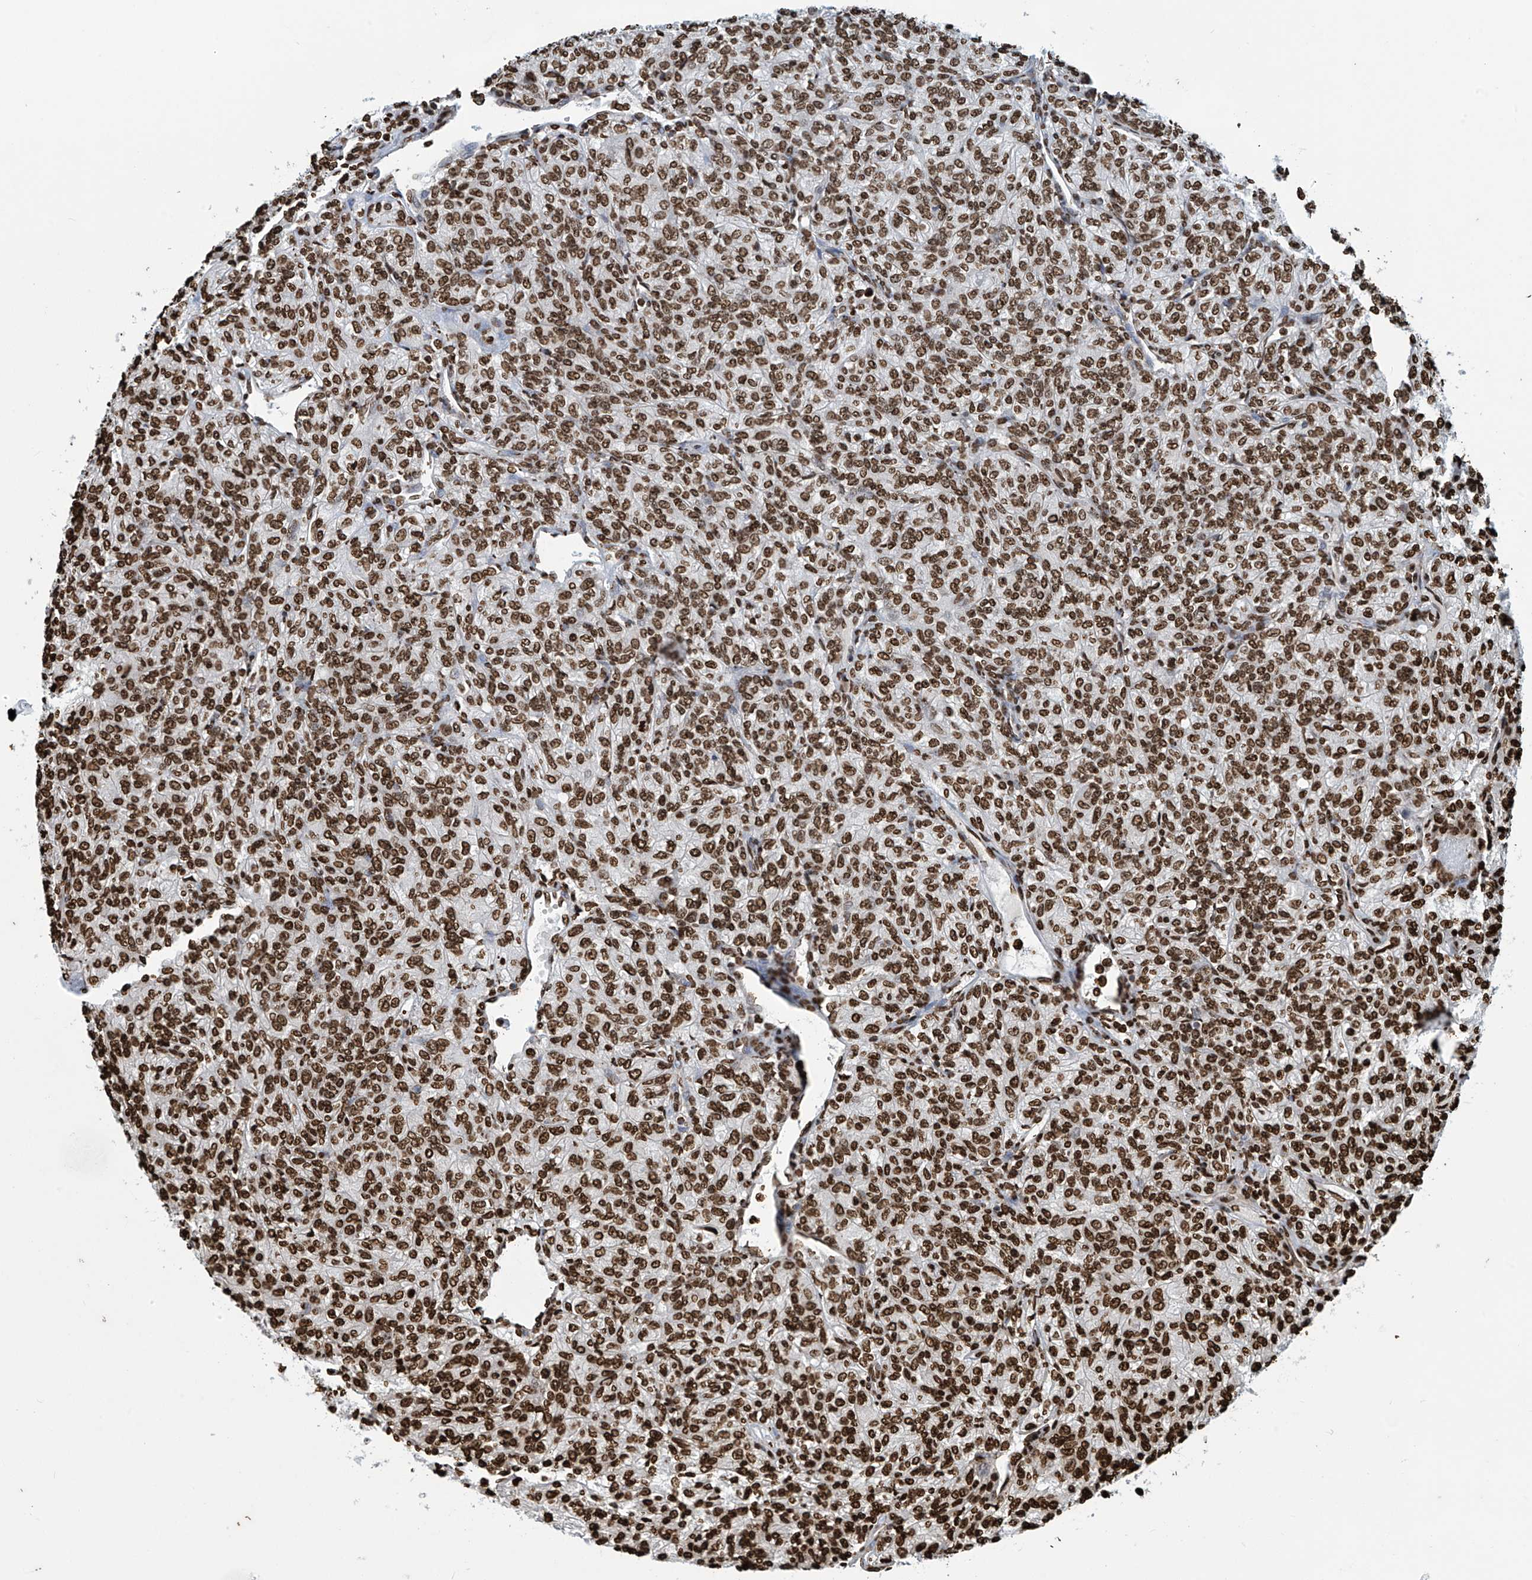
{"staining": {"intensity": "strong", "quantity": ">75%", "location": "nuclear"}, "tissue": "renal cancer", "cell_type": "Tumor cells", "image_type": "cancer", "snomed": [{"axis": "morphology", "description": "Adenocarcinoma, NOS"}, {"axis": "topography", "description": "Kidney"}], "caption": "Human renal cancer (adenocarcinoma) stained with a protein marker reveals strong staining in tumor cells.", "gene": "DPPA2", "patient": {"sex": "male", "age": 77}}